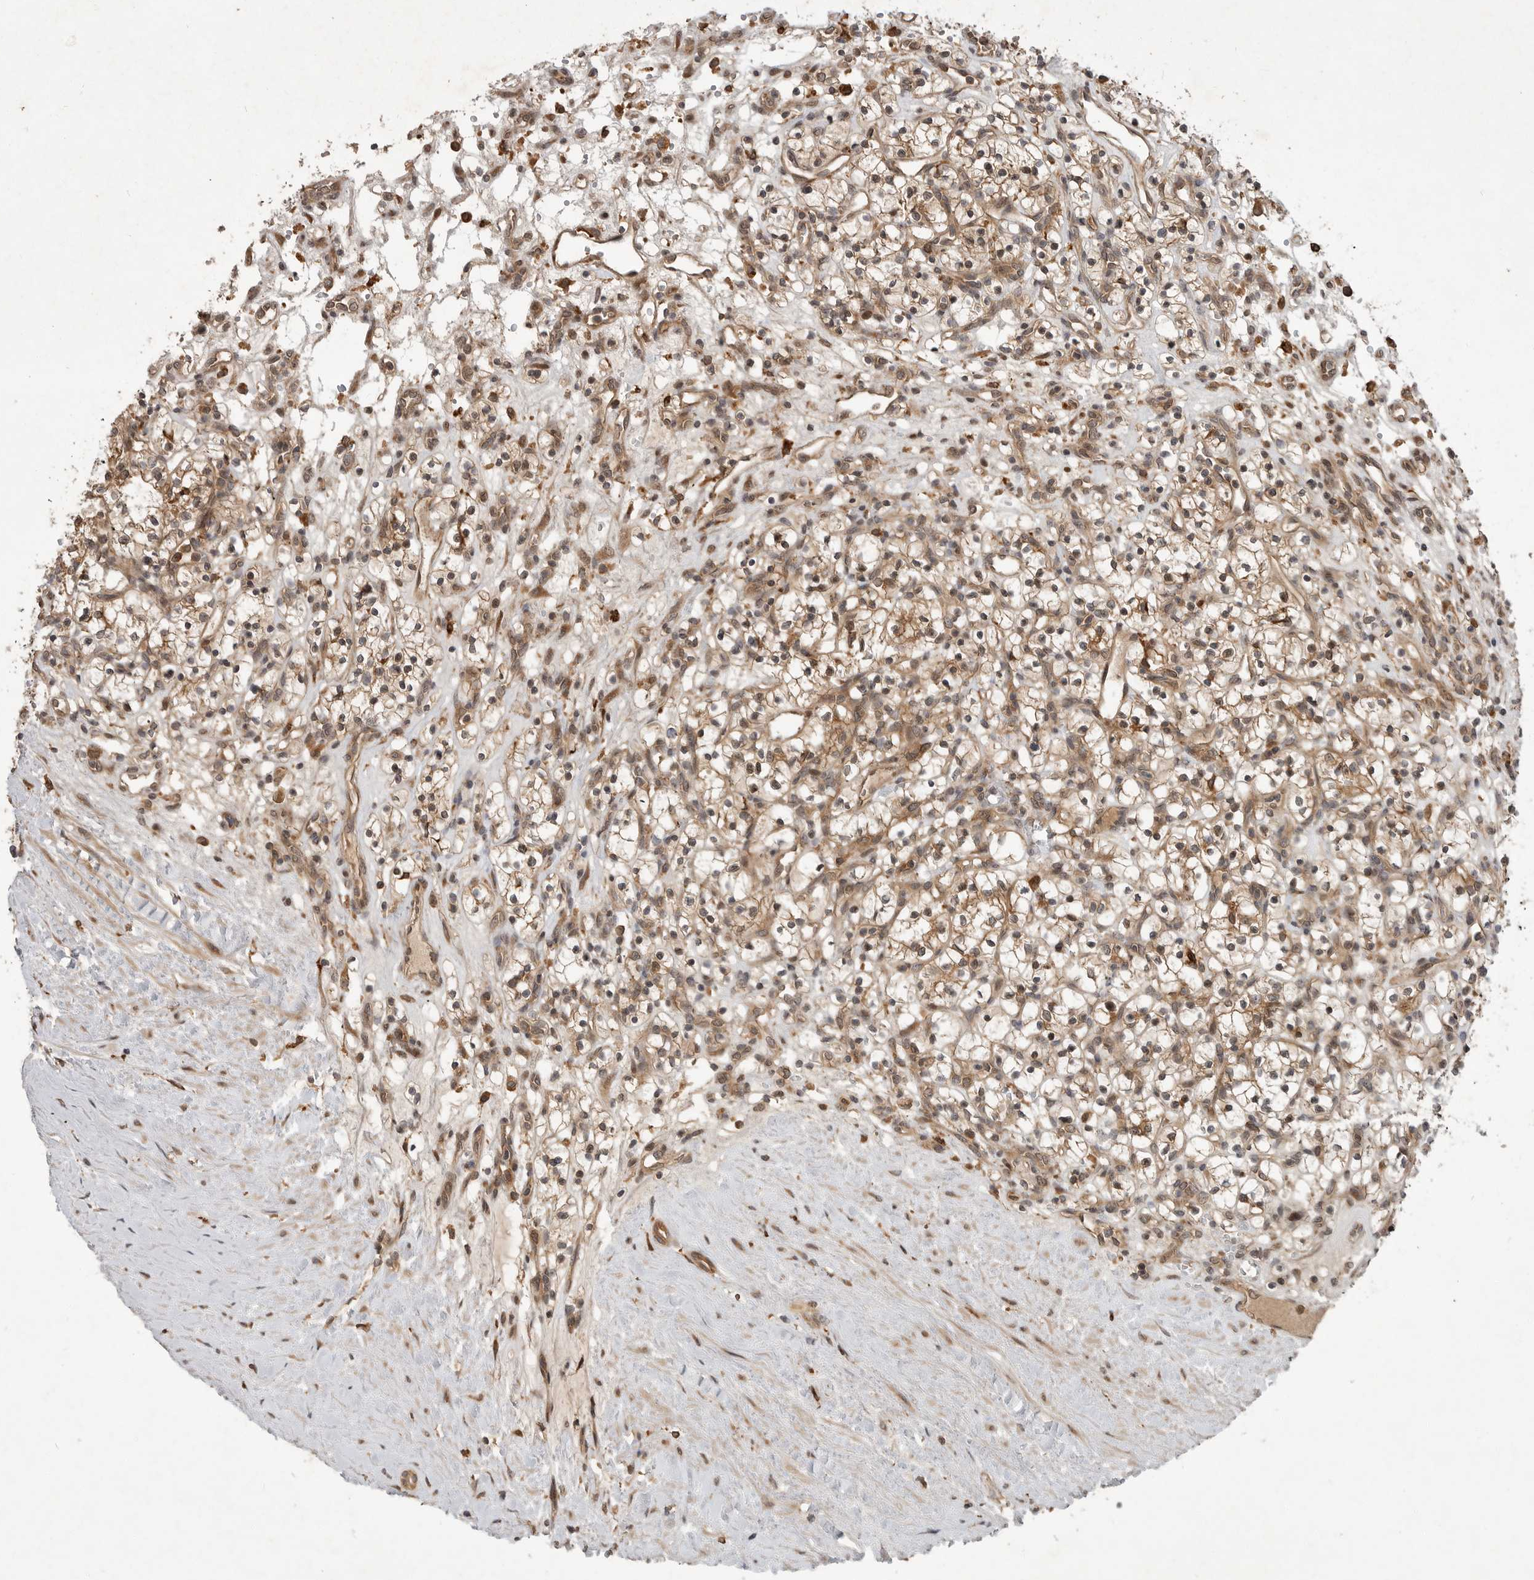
{"staining": {"intensity": "weak", "quantity": "<25%", "location": "nuclear"}, "tissue": "renal cancer", "cell_type": "Tumor cells", "image_type": "cancer", "snomed": [{"axis": "morphology", "description": "Adenocarcinoma, NOS"}, {"axis": "topography", "description": "Kidney"}], "caption": "A micrograph of renal cancer (adenocarcinoma) stained for a protein exhibits no brown staining in tumor cells.", "gene": "OSBPL9", "patient": {"sex": "female", "age": 57}}